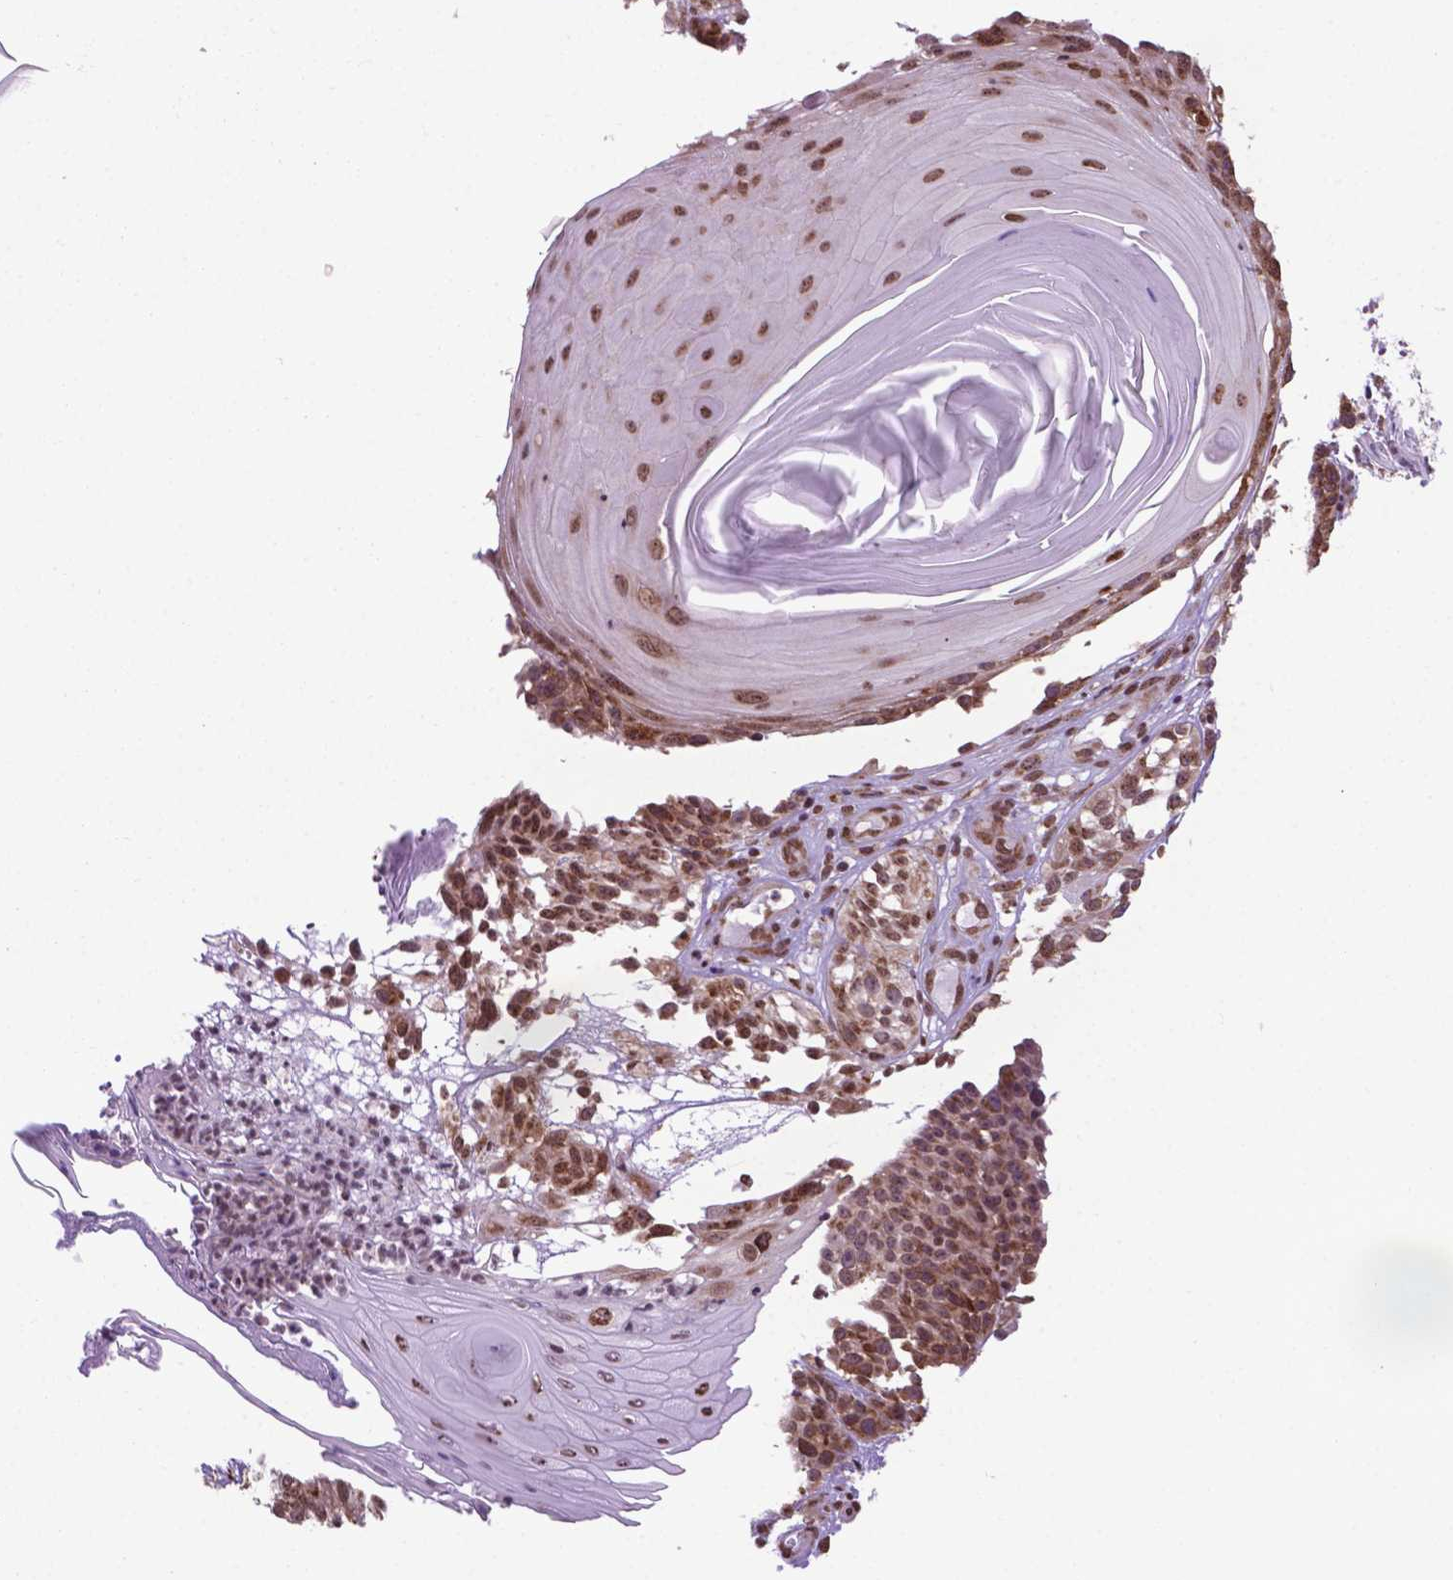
{"staining": {"intensity": "moderate", "quantity": "25%-75%", "location": "cytoplasmic/membranous,nuclear"}, "tissue": "melanoma", "cell_type": "Tumor cells", "image_type": "cancer", "snomed": [{"axis": "morphology", "description": "Malignant melanoma, NOS"}, {"axis": "topography", "description": "Skin"}], "caption": "Protein staining by immunohistochemistry exhibits moderate cytoplasmic/membranous and nuclear positivity in about 25%-75% of tumor cells in melanoma.", "gene": "WDR83OS", "patient": {"sex": "female", "age": 85}}